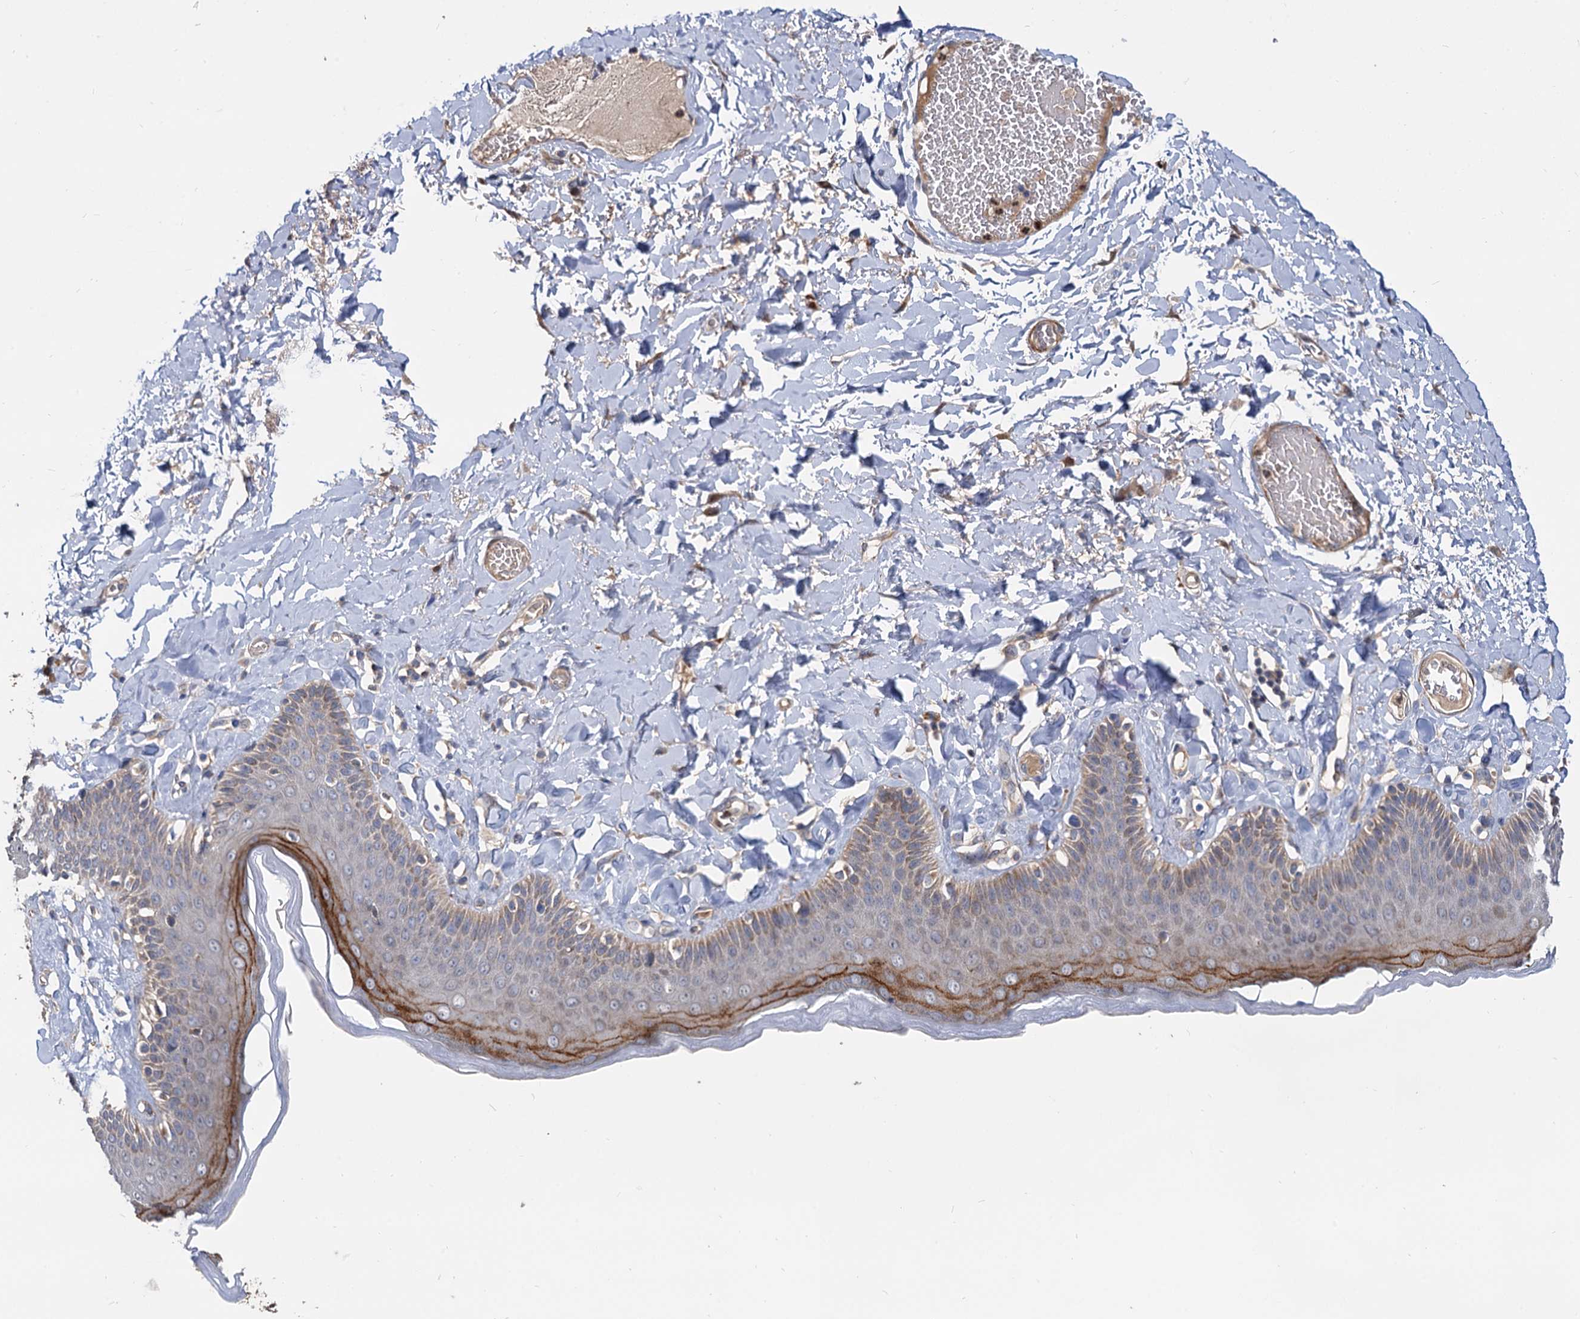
{"staining": {"intensity": "moderate", "quantity": "25%-75%", "location": "cytoplasmic/membranous"}, "tissue": "skin", "cell_type": "Epidermal cells", "image_type": "normal", "snomed": [{"axis": "morphology", "description": "Normal tissue, NOS"}, {"axis": "topography", "description": "Anal"}], "caption": "Immunohistochemistry of normal human skin exhibits medium levels of moderate cytoplasmic/membranous positivity in about 25%-75% of epidermal cells. (Brightfield microscopy of DAB IHC at high magnification).", "gene": "ALKBH7", "patient": {"sex": "male", "age": 69}}